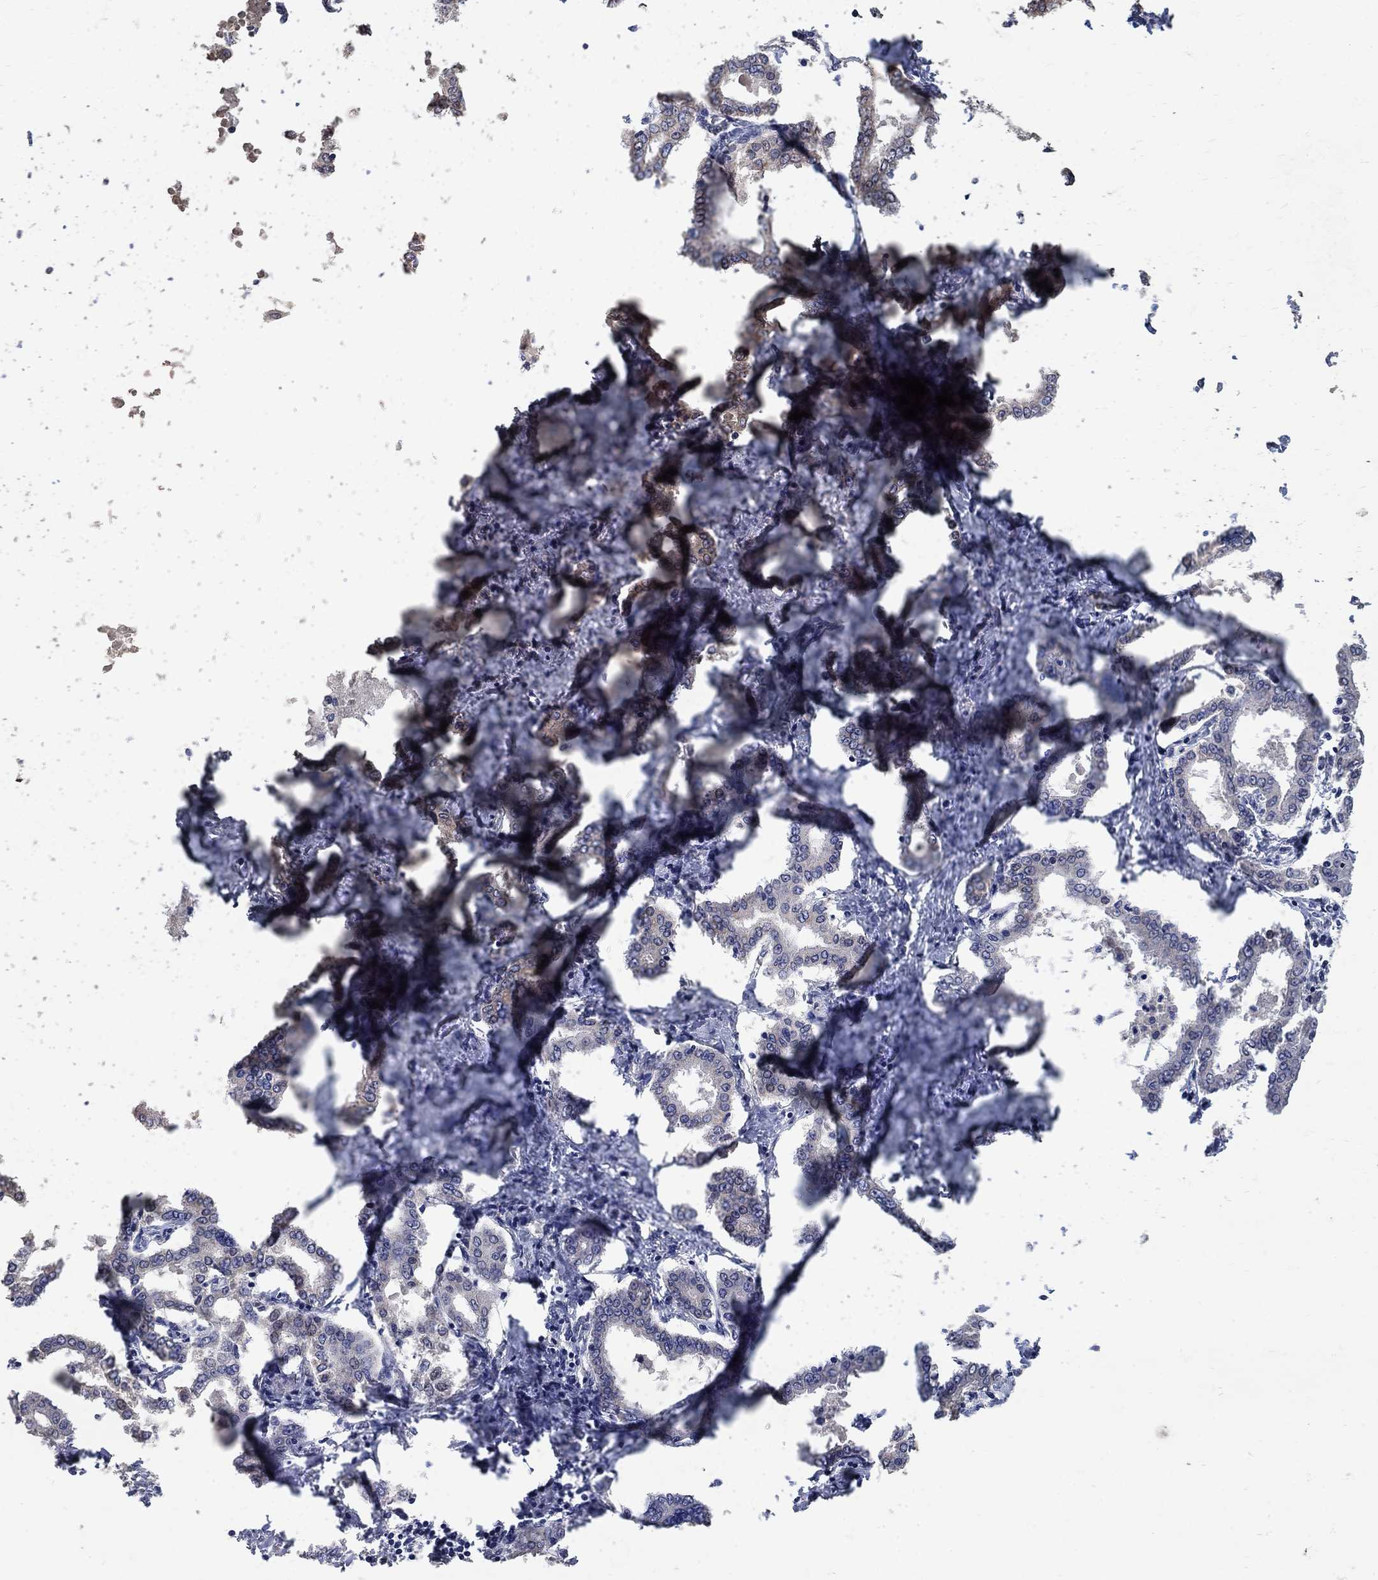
{"staining": {"intensity": "negative", "quantity": "none", "location": "none"}, "tissue": "liver cancer", "cell_type": "Tumor cells", "image_type": "cancer", "snomed": [{"axis": "morphology", "description": "Cholangiocarcinoma"}, {"axis": "topography", "description": "Liver"}], "caption": "Liver cholangiocarcinoma was stained to show a protein in brown. There is no significant expression in tumor cells.", "gene": "C17orf75", "patient": {"sex": "female", "age": 47}}